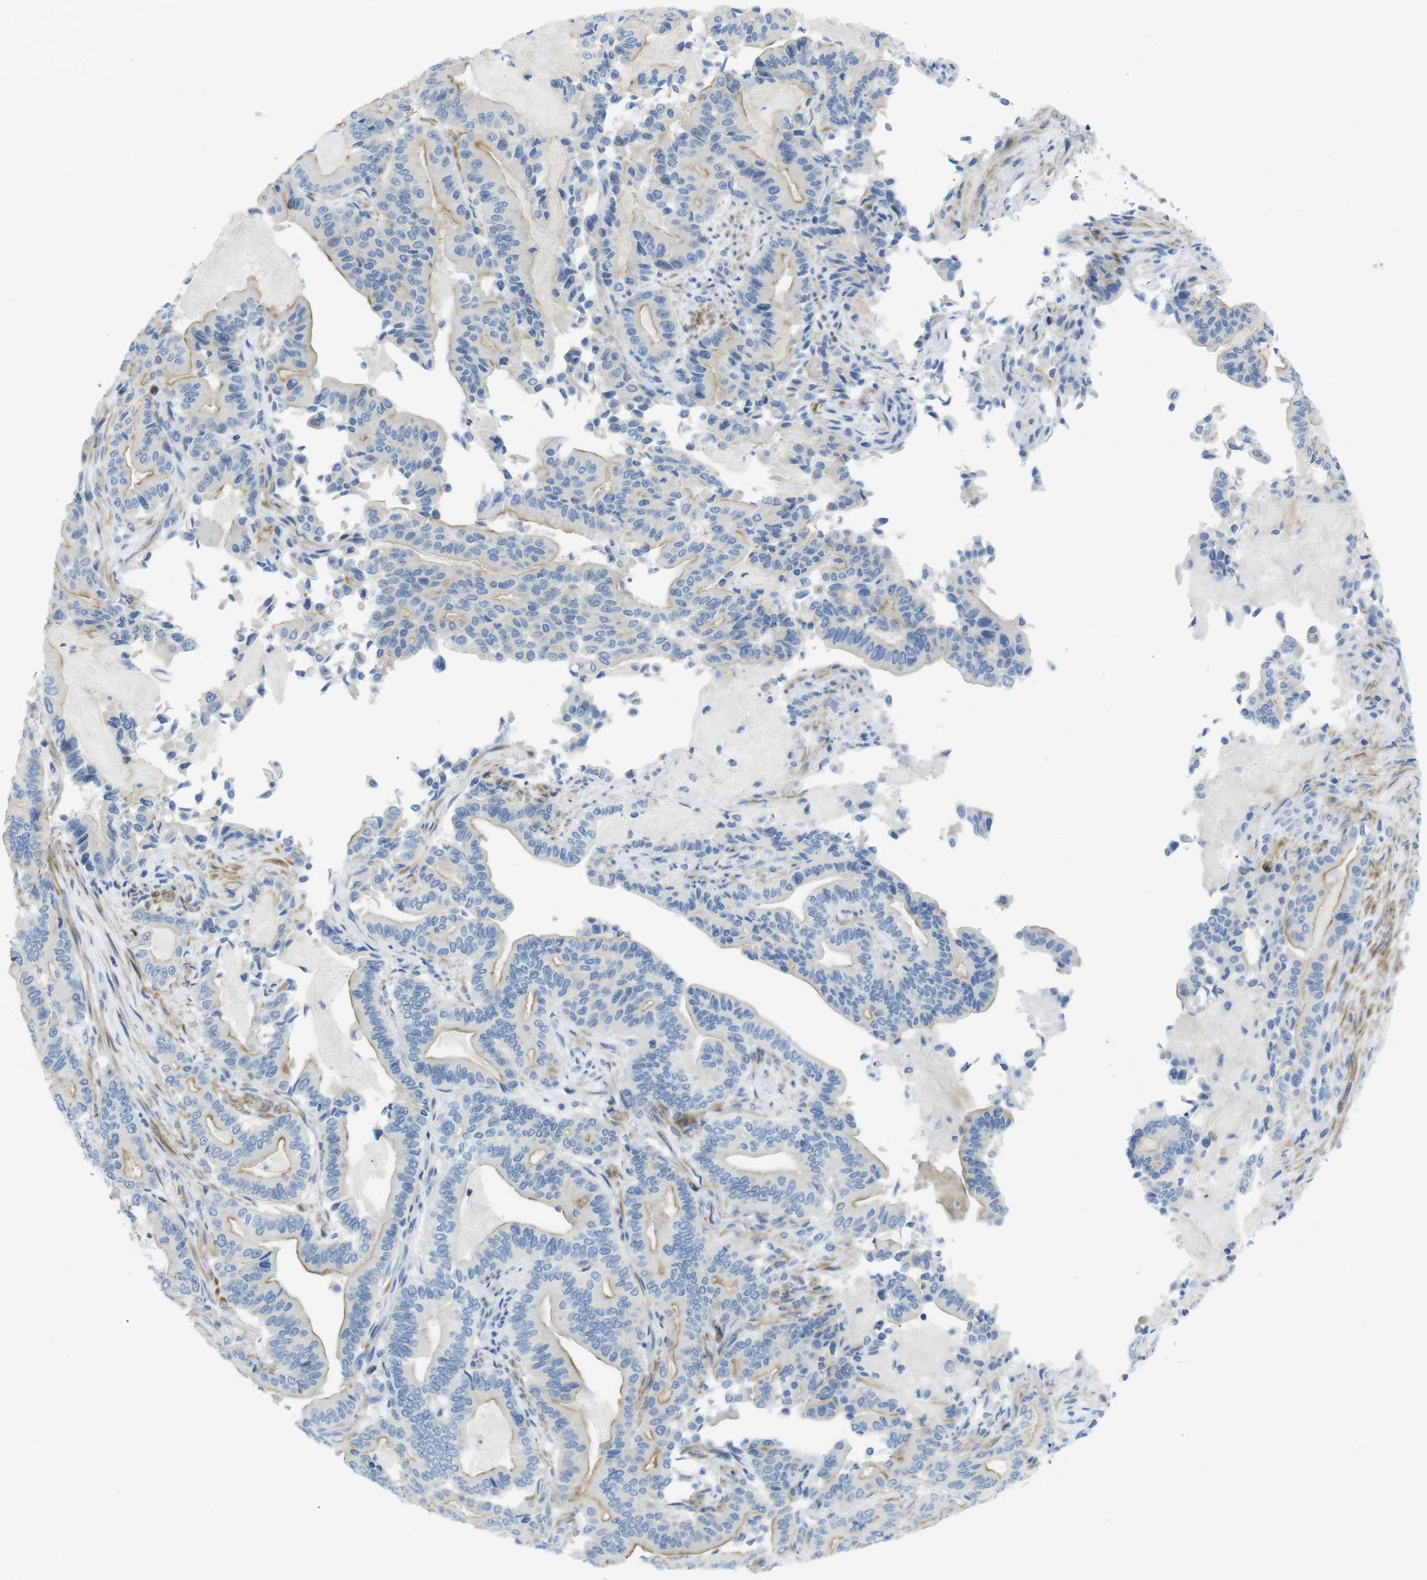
{"staining": {"intensity": "weak", "quantity": ">75%", "location": "cytoplasmic/membranous"}, "tissue": "pancreatic cancer", "cell_type": "Tumor cells", "image_type": "cancer", "snomed": [{"axis": "morphology", "description": "Normal tissue, NOS"}, {"axis": "morphology", "description": "Adenocarcinoma, NOS"}, {"axis": "topography", "description": "Pancreas"}], "caption": "Immunohistochemistry (IHC) (DAB) staining of pancreatic cancer (adenocarcinoma) shows weak cytoplasmic/membranous protein staining in about >75% of tumor cells. (Brightfield microscopy of DAB IHC at high magnification).", "gene": "ASIC5", "patient": {"sex": "male", "age": 63}}